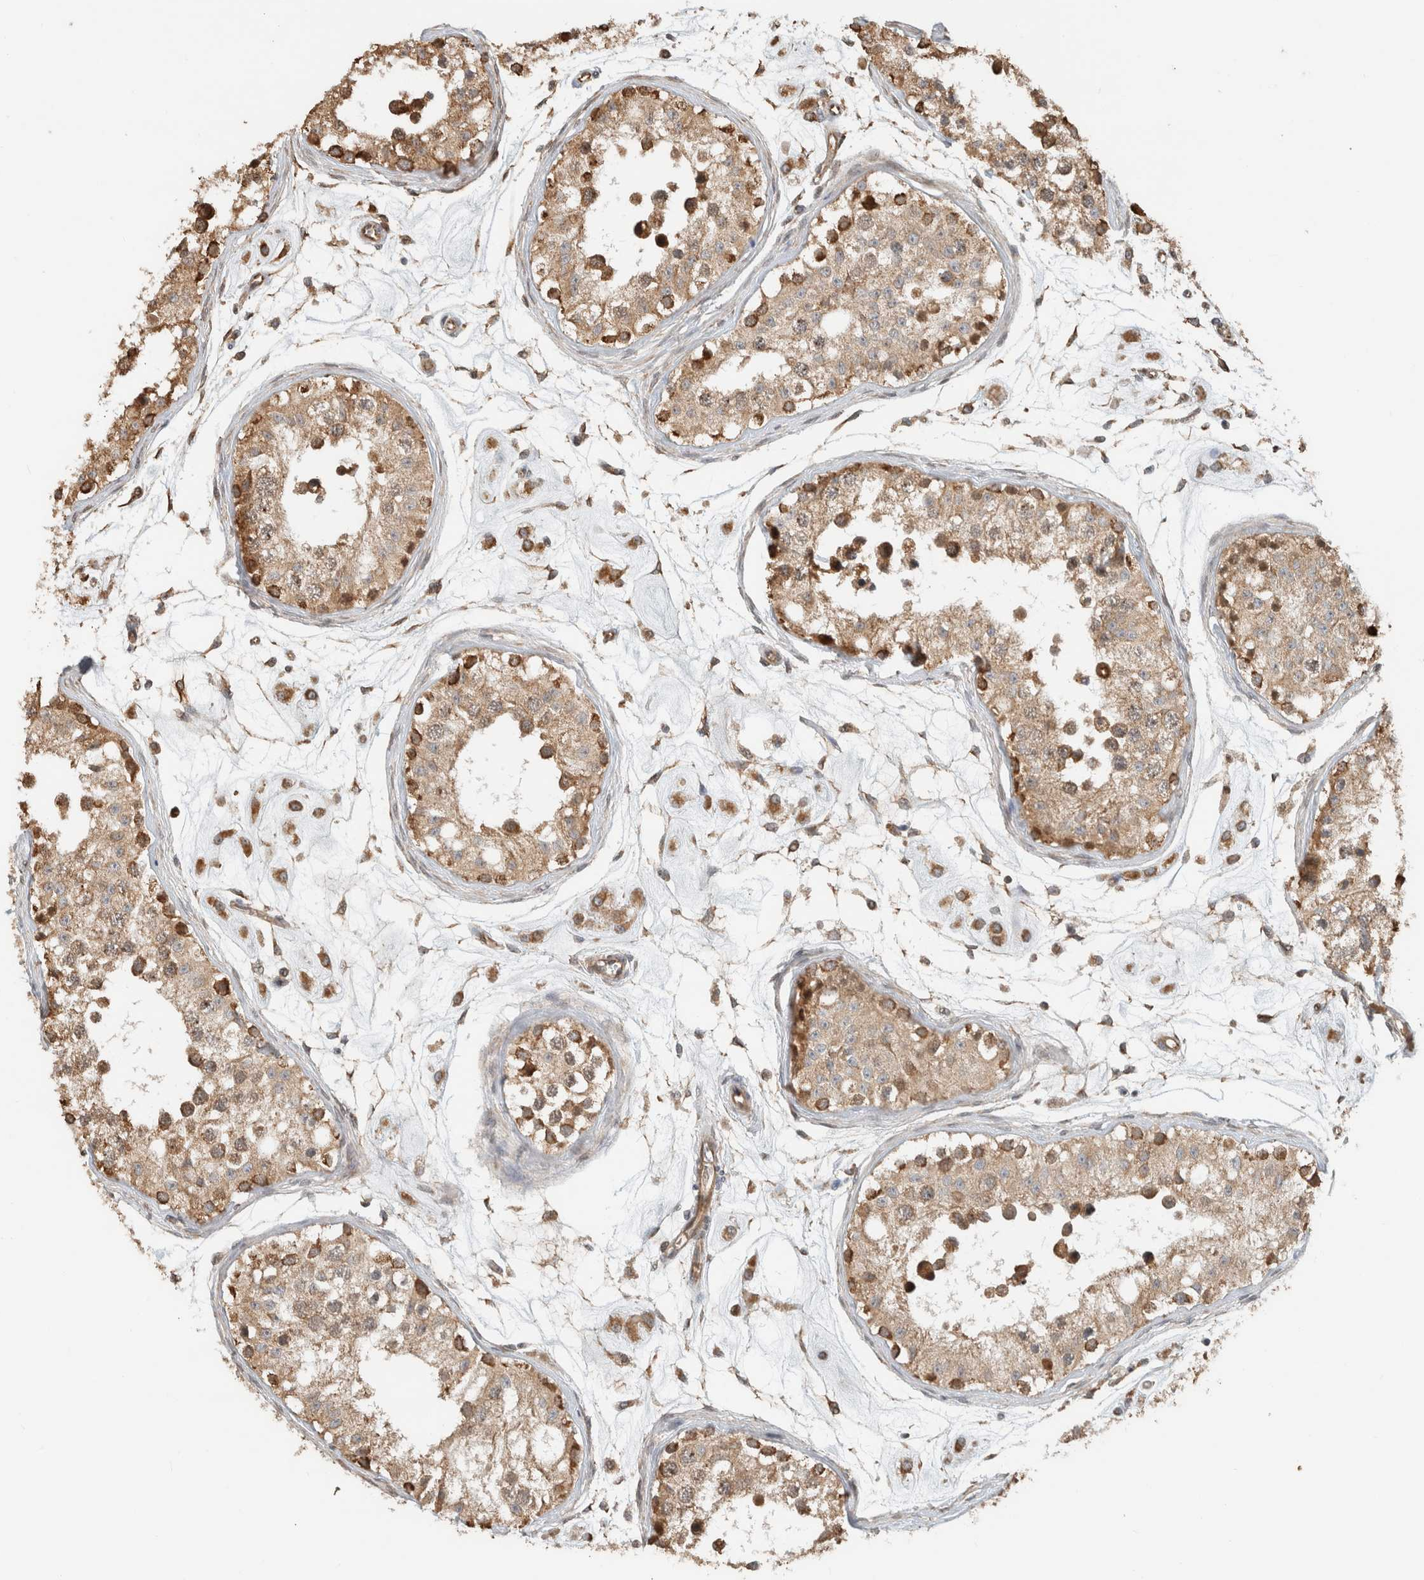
{"staining": {"intensity": "moderate", "quantity": ">75%", "location": "cytoplasmic/membranous"}, "tissue": "testis", "cell_type": "Cells in seminiferous ducts", "image_type": "normal", "snomed": [{"axis": "morphology", "description": "Normal tissue, NOS"}, {"axis": "morphology", "description": "Adenocarcinoma, metastatic, NOS"}, {"axis": "topography", "description": "Testis"}], "caption": "A medium amount of moderate cytoplasmic/membranous positivity is seen in about >75% of cells in seminiferous ducts in normal testis. Immunohistochemistry stains the protein of interest in brown and the nuclei are stained blue.", "gene": "GINS4", "patient": {"sex": "male", "age": 26}}